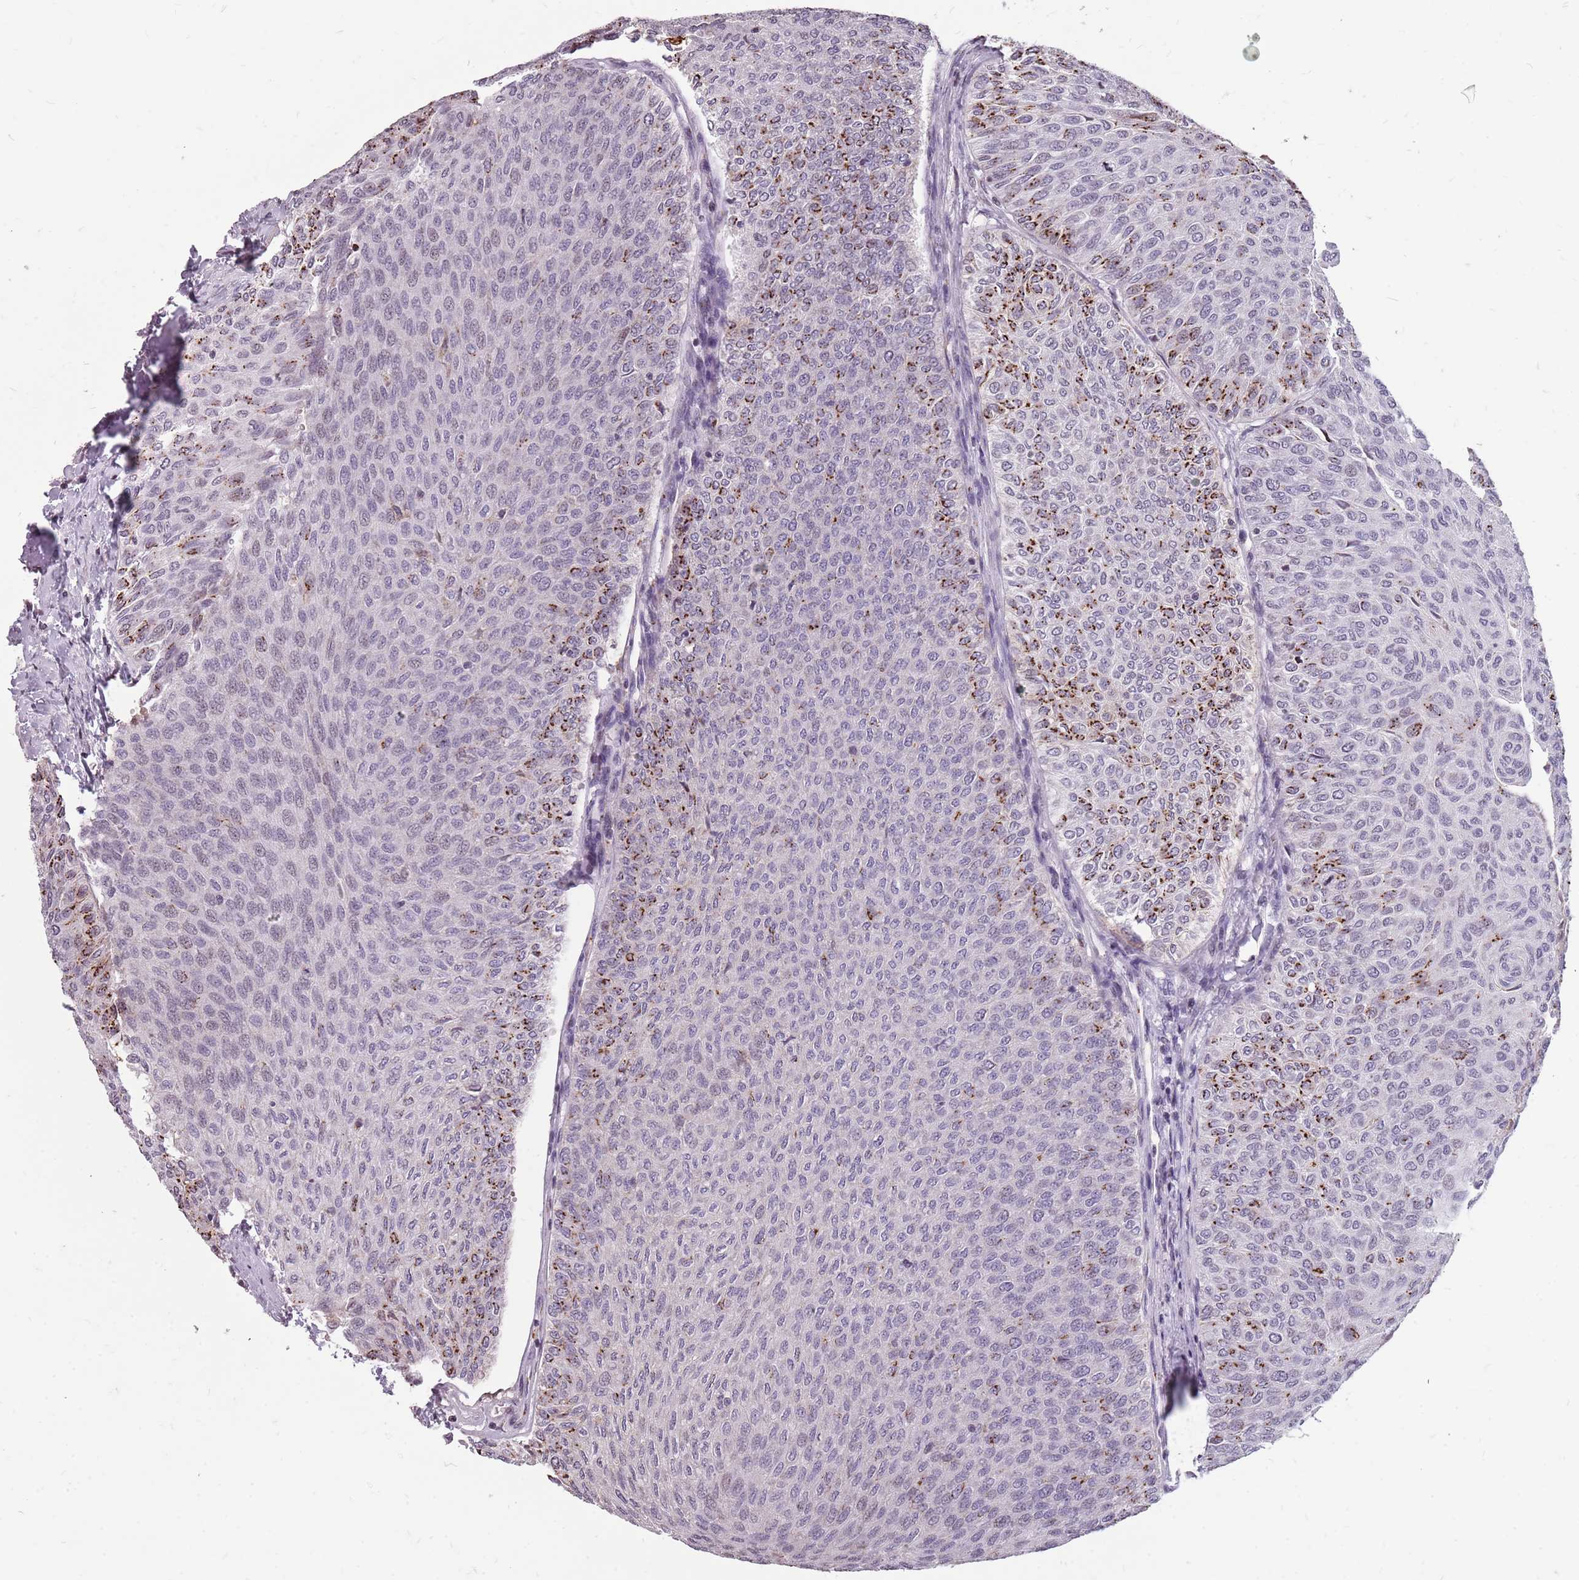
{"staining": {"intensity": "strong", "quantity": "<25%", "location": "cytoplasmic/membranous"}, "tissue": "urothelial cancer", "cell_type": "Tumor cells", "image_type": "cancer", "snomed": [{"axis": "morphology", "description": "Urothelial carcinoma, Low grade"}, {"axis": "topography", "description": "Urinary bladder"}], "caption": "The photomicrograph reveals staining of urothelial cancer, revealing strong cytoplasmic/membranous protein staining (brown color) within tumor cells. (DAB (3,3'-diaminobenzidine) IHC, brown staining for protein, blue staining for nuclei).", "gene": "NEK6", "patient": {"sex": "male", "age": 78}}